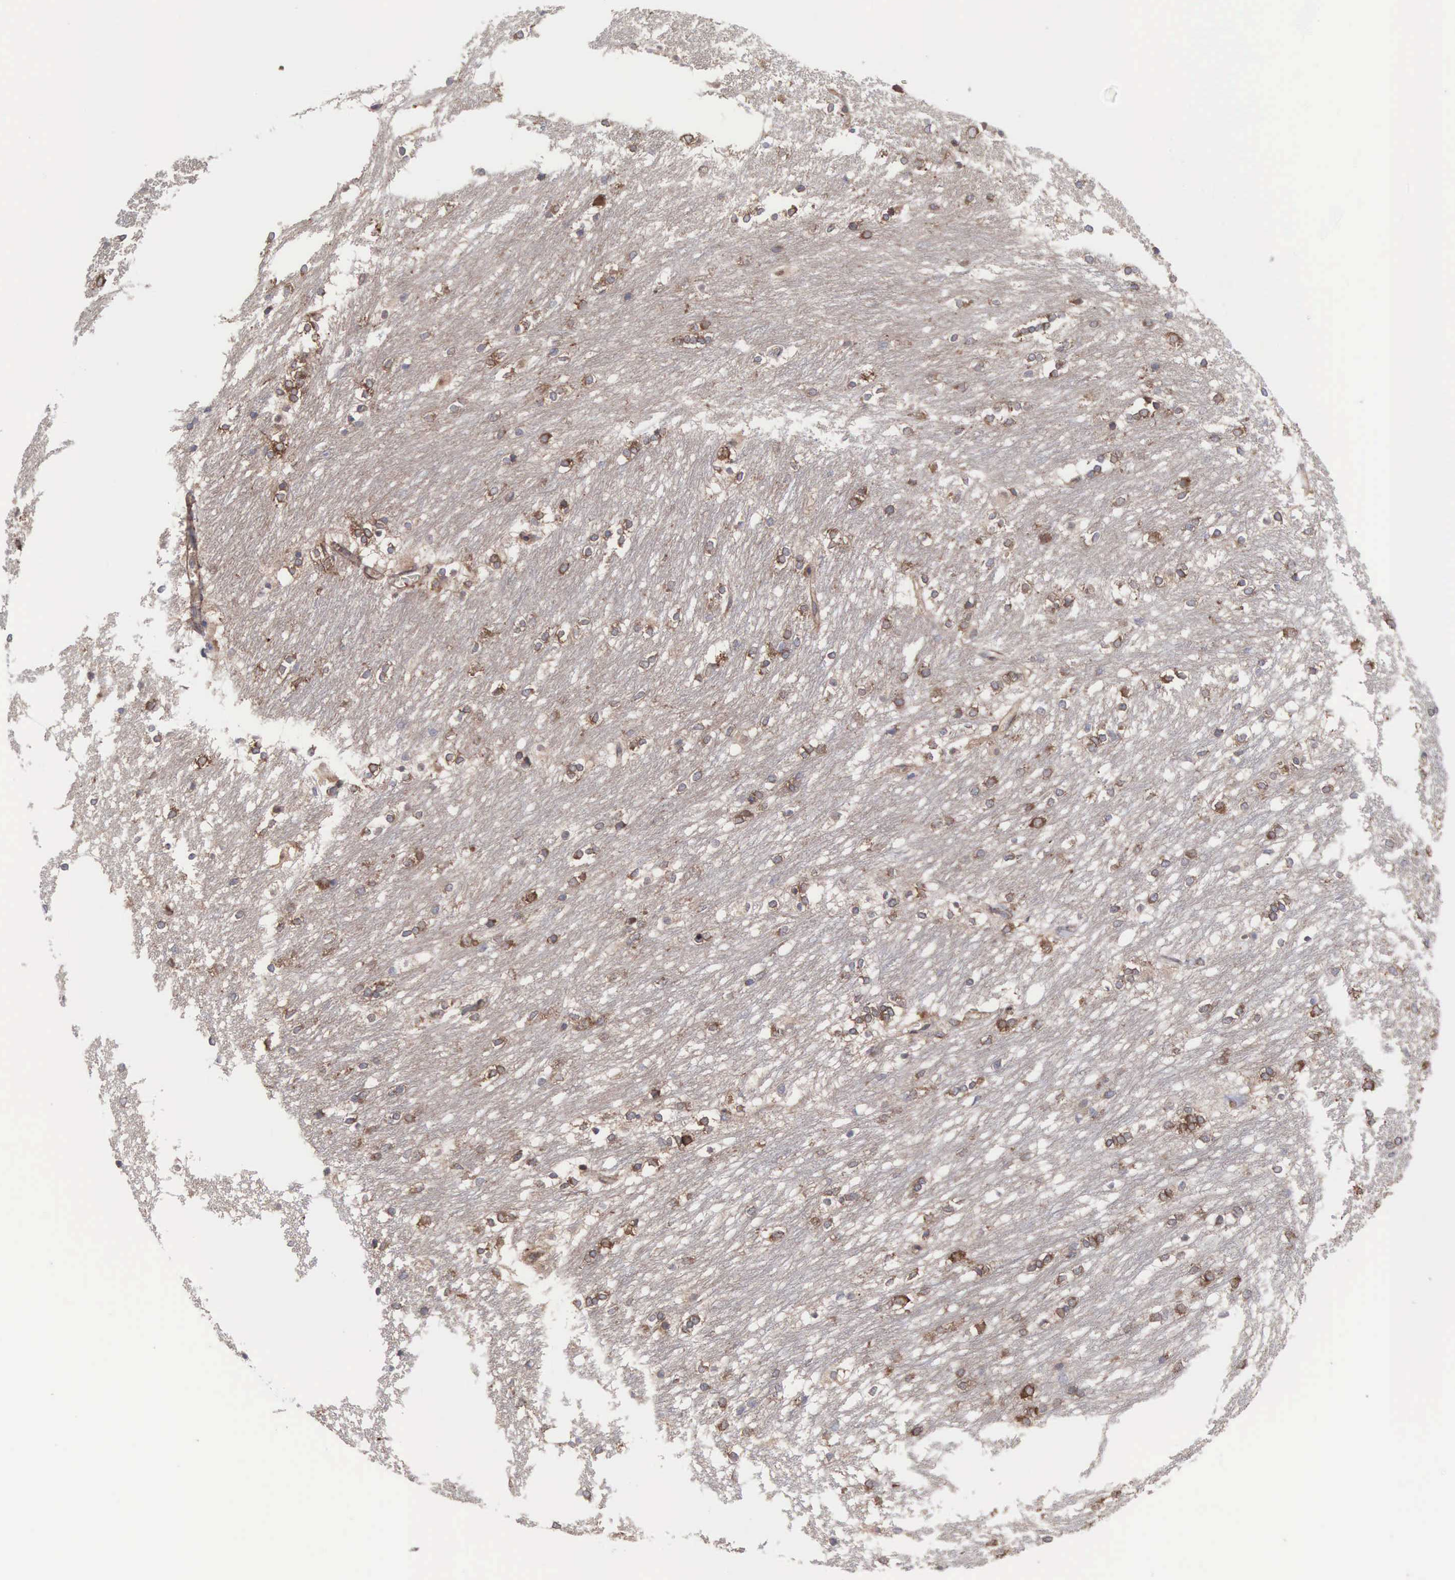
{"staining": {"intensity": "negative", "quantity": "none", "location": "none"}, "tissue": "caudate", "cell_type": "Glial cells", "image_type": "normal", "snomed": [{"axis": "morphology", "description": "Normal tissue, NOS"}, {"axis": "topography", "description": "Lateral ventricle wall"}], "caption": "The immunohistochemistry (IHC) histopathology image has no significant positivity in glial cells of caudate. (Brightfield microscopy of DAB IHC at high magnification).", "gene": "INF2", "patient": {"sex": "female", "age": 19}}